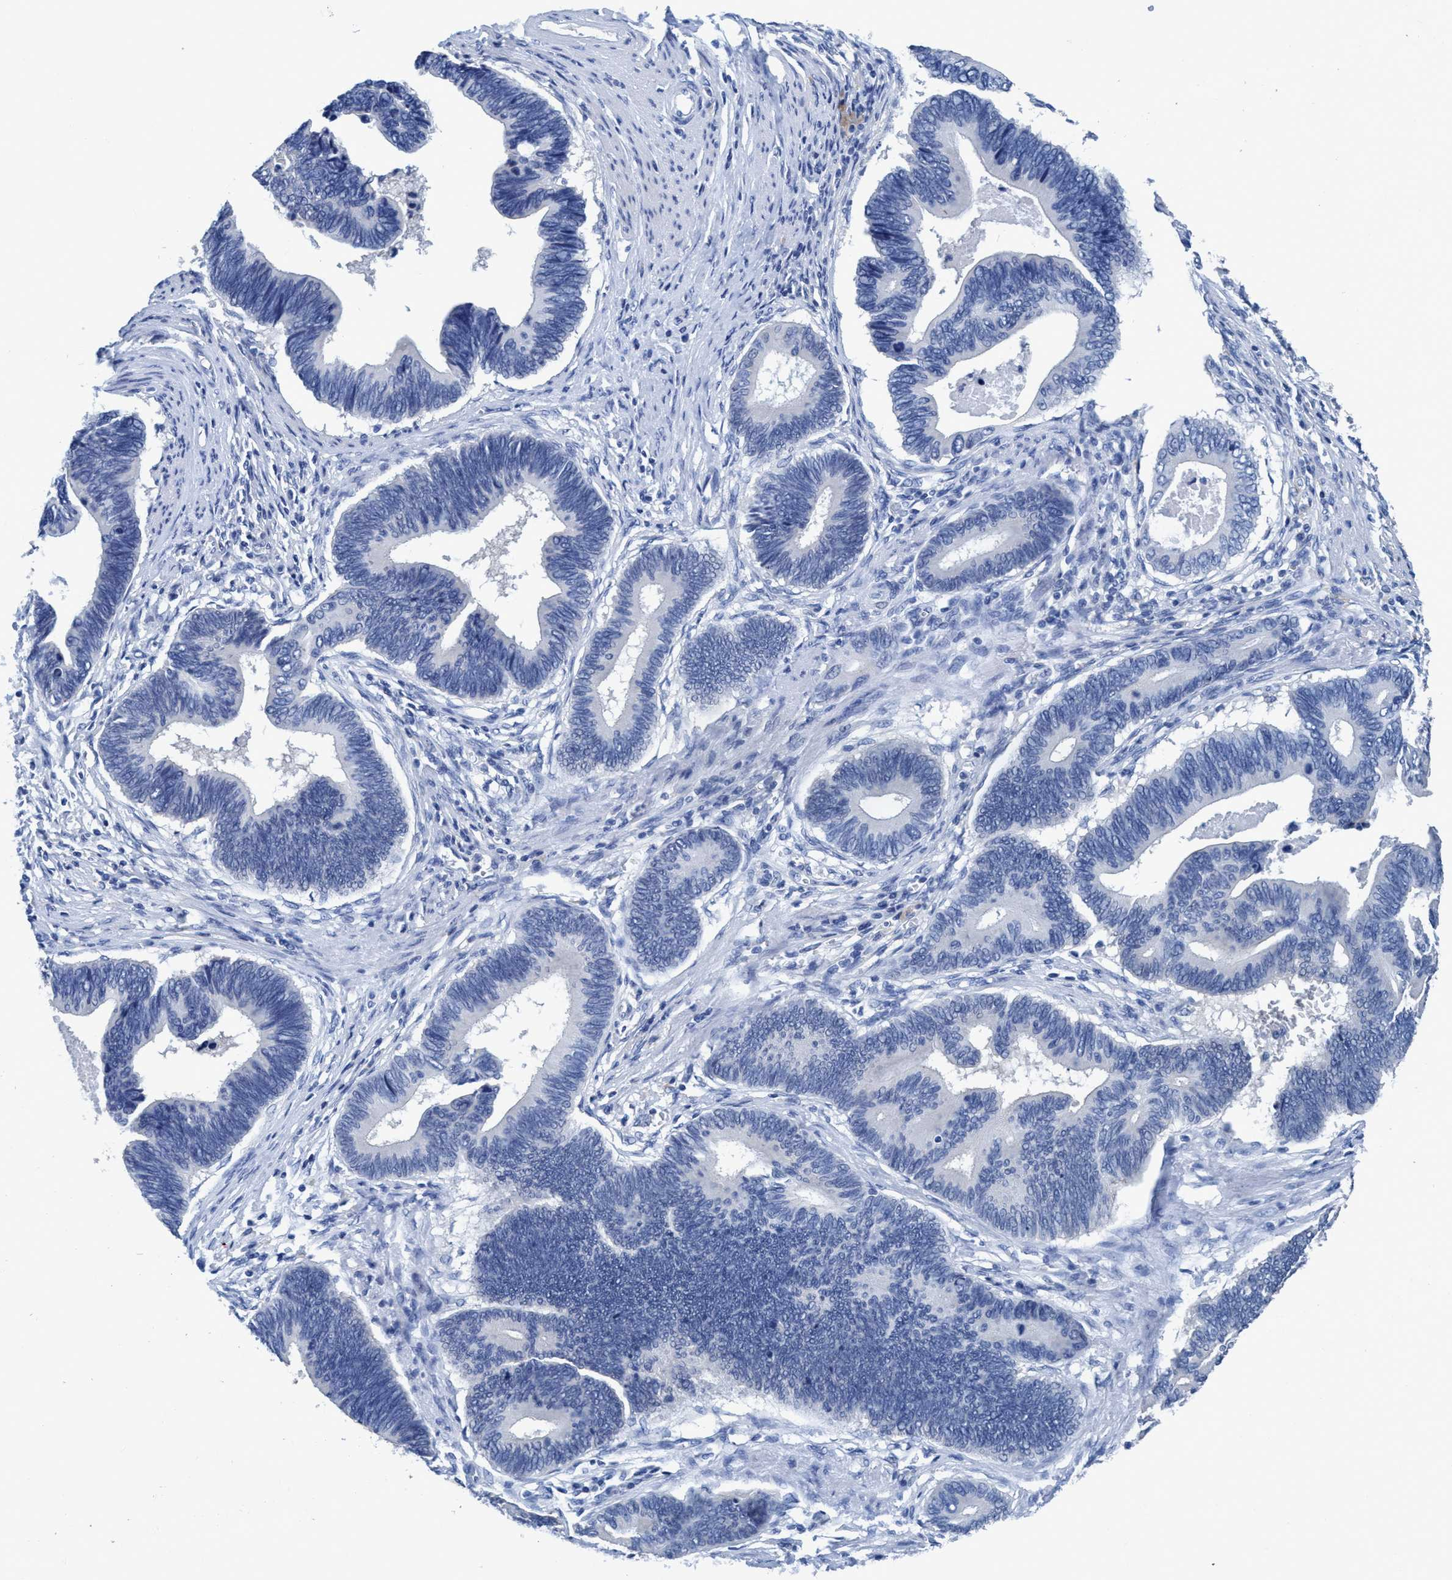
{"staining": {"intensity": "negative", "quantity": "none", "location": "none"}, "tissue": "pancreatic cancer", "cell_type": "Tumor cells", "image_type": "cancer", "snomed": [{"axis": "morphology", "description": "Adenocarcinoma, NOS"}, {"axis": "topography", "description": "Pancreas"}], "caption": "Immunohistochemistry (IHC) histopathology image of neoplastic tissue: human pancreatic cancer (adenocarcinoma) stained with DAB shows no significant protein expression in tumor cells. Brightfield microscopy of IHC stained with DAB (brown) and hematoxylin (blue), captured at high magnification.", "gene": "DNAI1", "patient": {"sex": "female", "age": 70}}